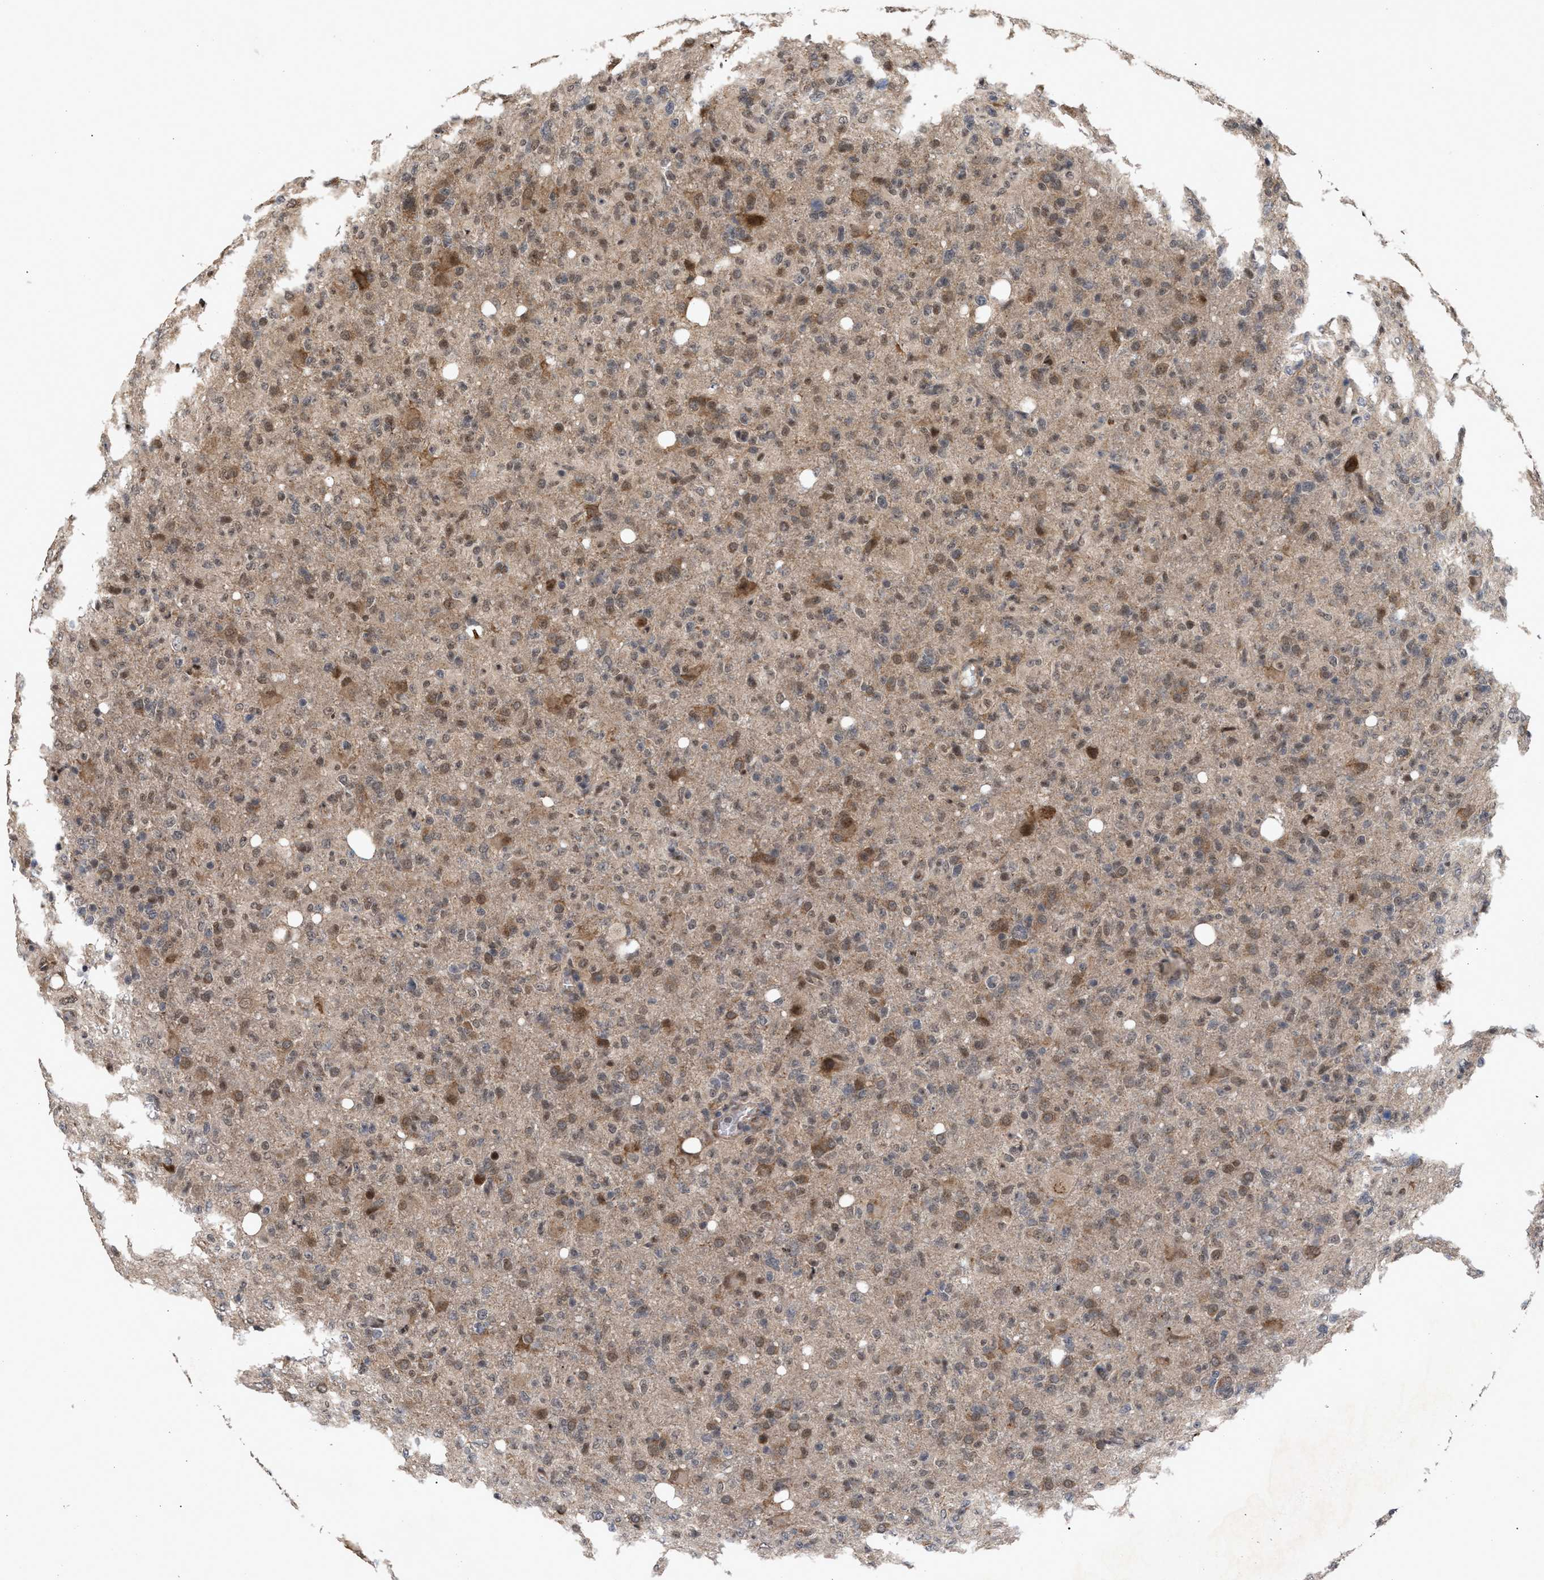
{"staining": {"intensity": "weak", "quantity": ">75%", "location": "cytoplasmic/membranous"}, "tissue": "glioma", "cell_type": "Tumor cells", "image_type": "cancer", "snomed": [{"axis": "morphology", "description": "Glioma, malignant, High grade"}, {"axis": "topography", "description": "Brain"}], "caption": "The immunohistochemical stain labels weak cytoplasmic/membranous staining in tumor cells of glioma tissue. (DAB IHC with brightfield microscopy, high magnification).", "gene": "MKNK2", "patient": {"sex": "female", "age": 57}}